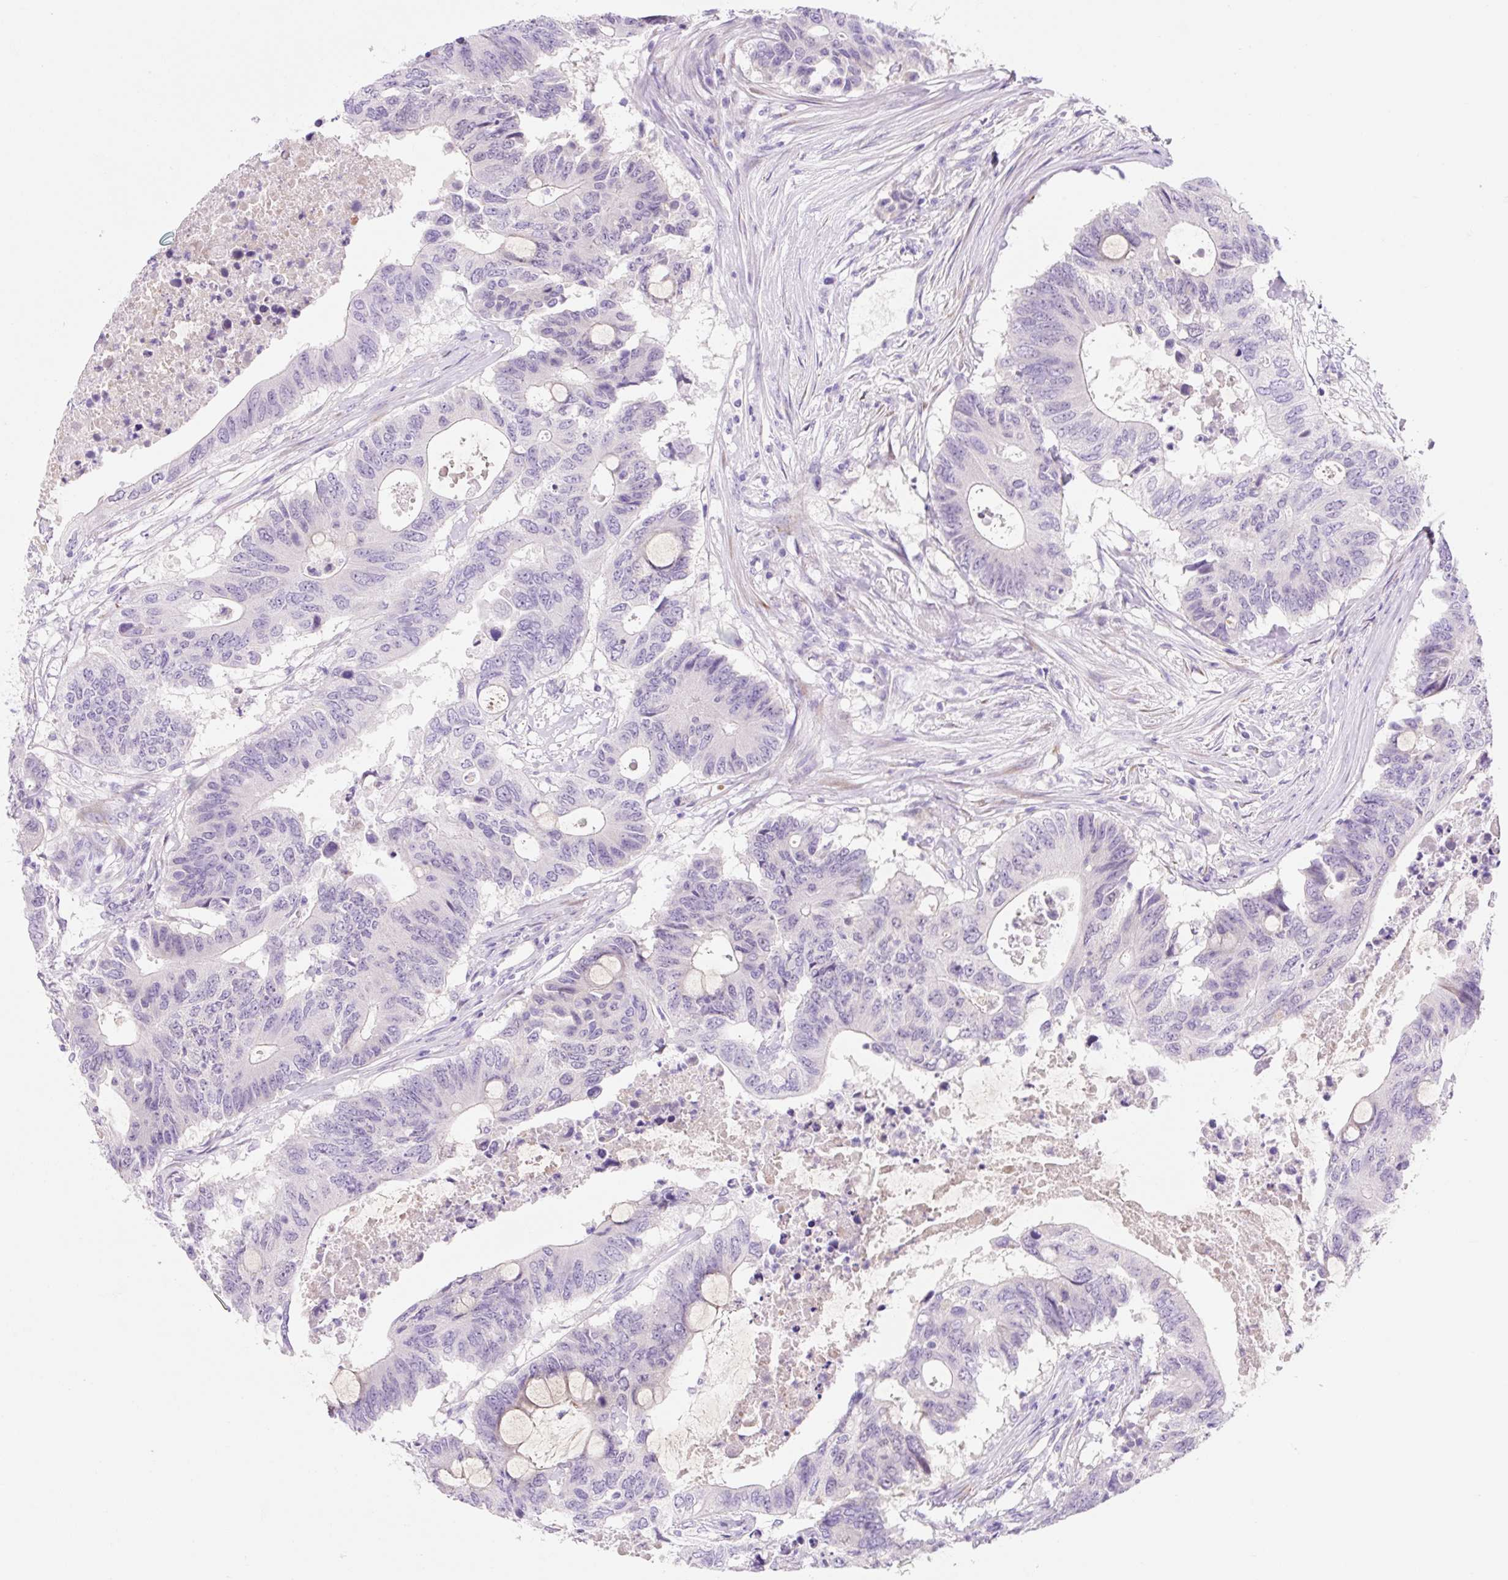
{"staining": {"intensity": "negative", "quantity": "none", "location": "none"}, "tissue": "colorectal cancer", "cell_type": "Tumor cells", "image_type": "cancer", "snomed": [{"axis": "morphology", "description": "Adenocarcinoma, NOS"}, {"axis": "topography", "description": "Colon"}], "caption": "Colorectal cancer stained for a protein using immunohistochemistry (IHC) reveals no expression tumor cells.", "gene": "ZNF121", "patient": {"sex": "male", "age": 71}}